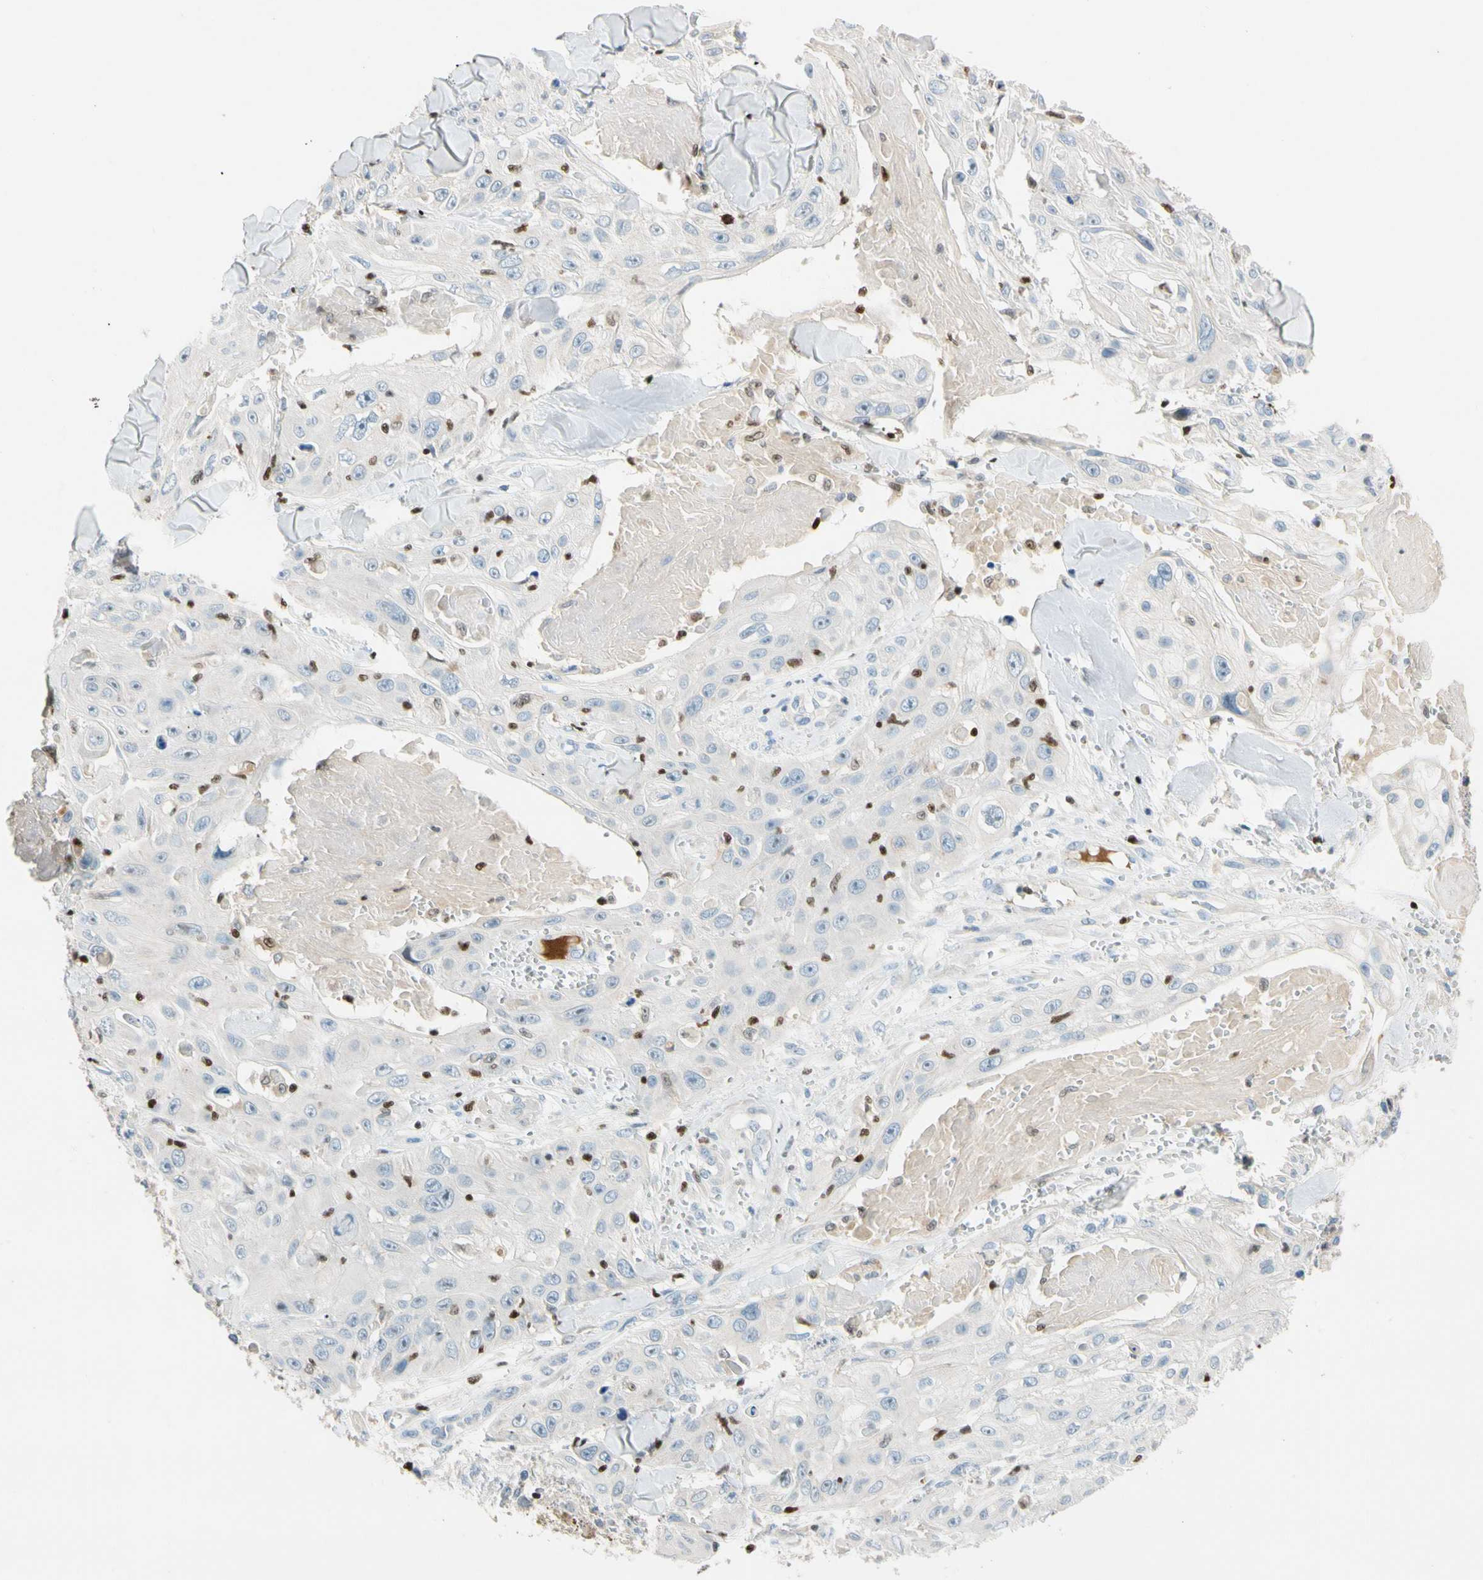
{"staining": {"intensity": "negative", "quantity": "none", "location": "none"}, "tissue": "skin cancer", "cell_type": "Tumor cells", "image_type": "cancer", "snomed": [{"axis": "morphology", "description": "Squamous cell carcinoma, NOS"}, {"axis": "topography", "description": "Skin"}], "caption": "Immunohistochemistry histopathology image of neoplastic tissue: human skin cancer stained with DAB (3,3'-diaminobenzidine) exhibits no significant protein expression in tumor cells.", "gene": "SP140", "patient": {"sex": "male", "age": 86}}